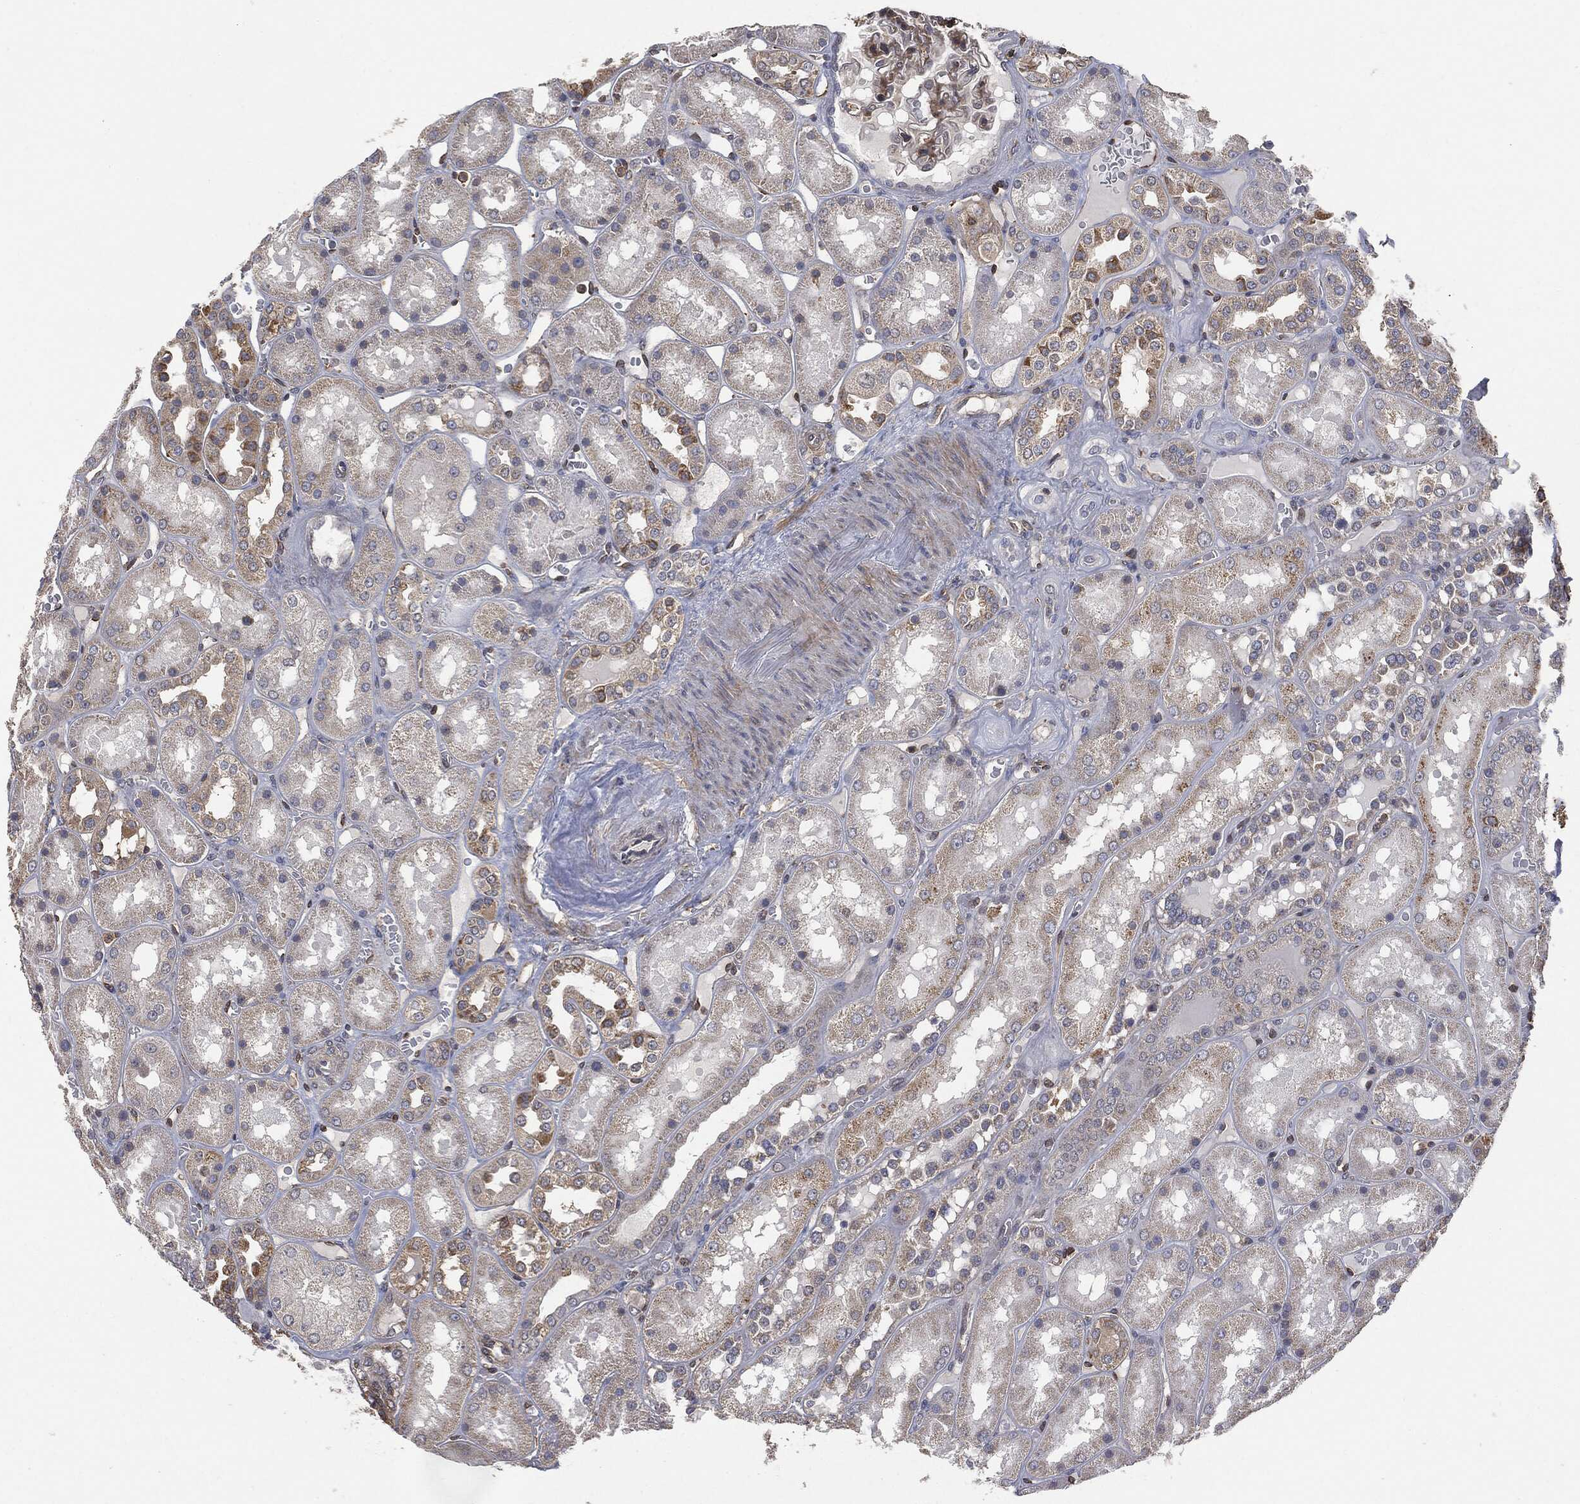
{"staining": {"intensity": "moderate", "quantity": "25%-75%", "location": "cytoplasmic/membranous"}, "tissue": "kidney", "cell_type": "Cells in glomeruli", "image_type": "normal", "snomed": [{"axis": "morphology", "description": "Normal tissue, NOS"}, {"axis": "topography", "description": "Kidney"}], "caption": "Brown immunohistochemical staining in benign human kidney demonstrates moderate cytoplasmic/membranous expression in approximately 25%-75% of cells in glomeruli. (Brightfield microscopy of DAB IHC at high magnification).", "gene": "PSMB10", "patient": {"sex": "male", "age": 73}}